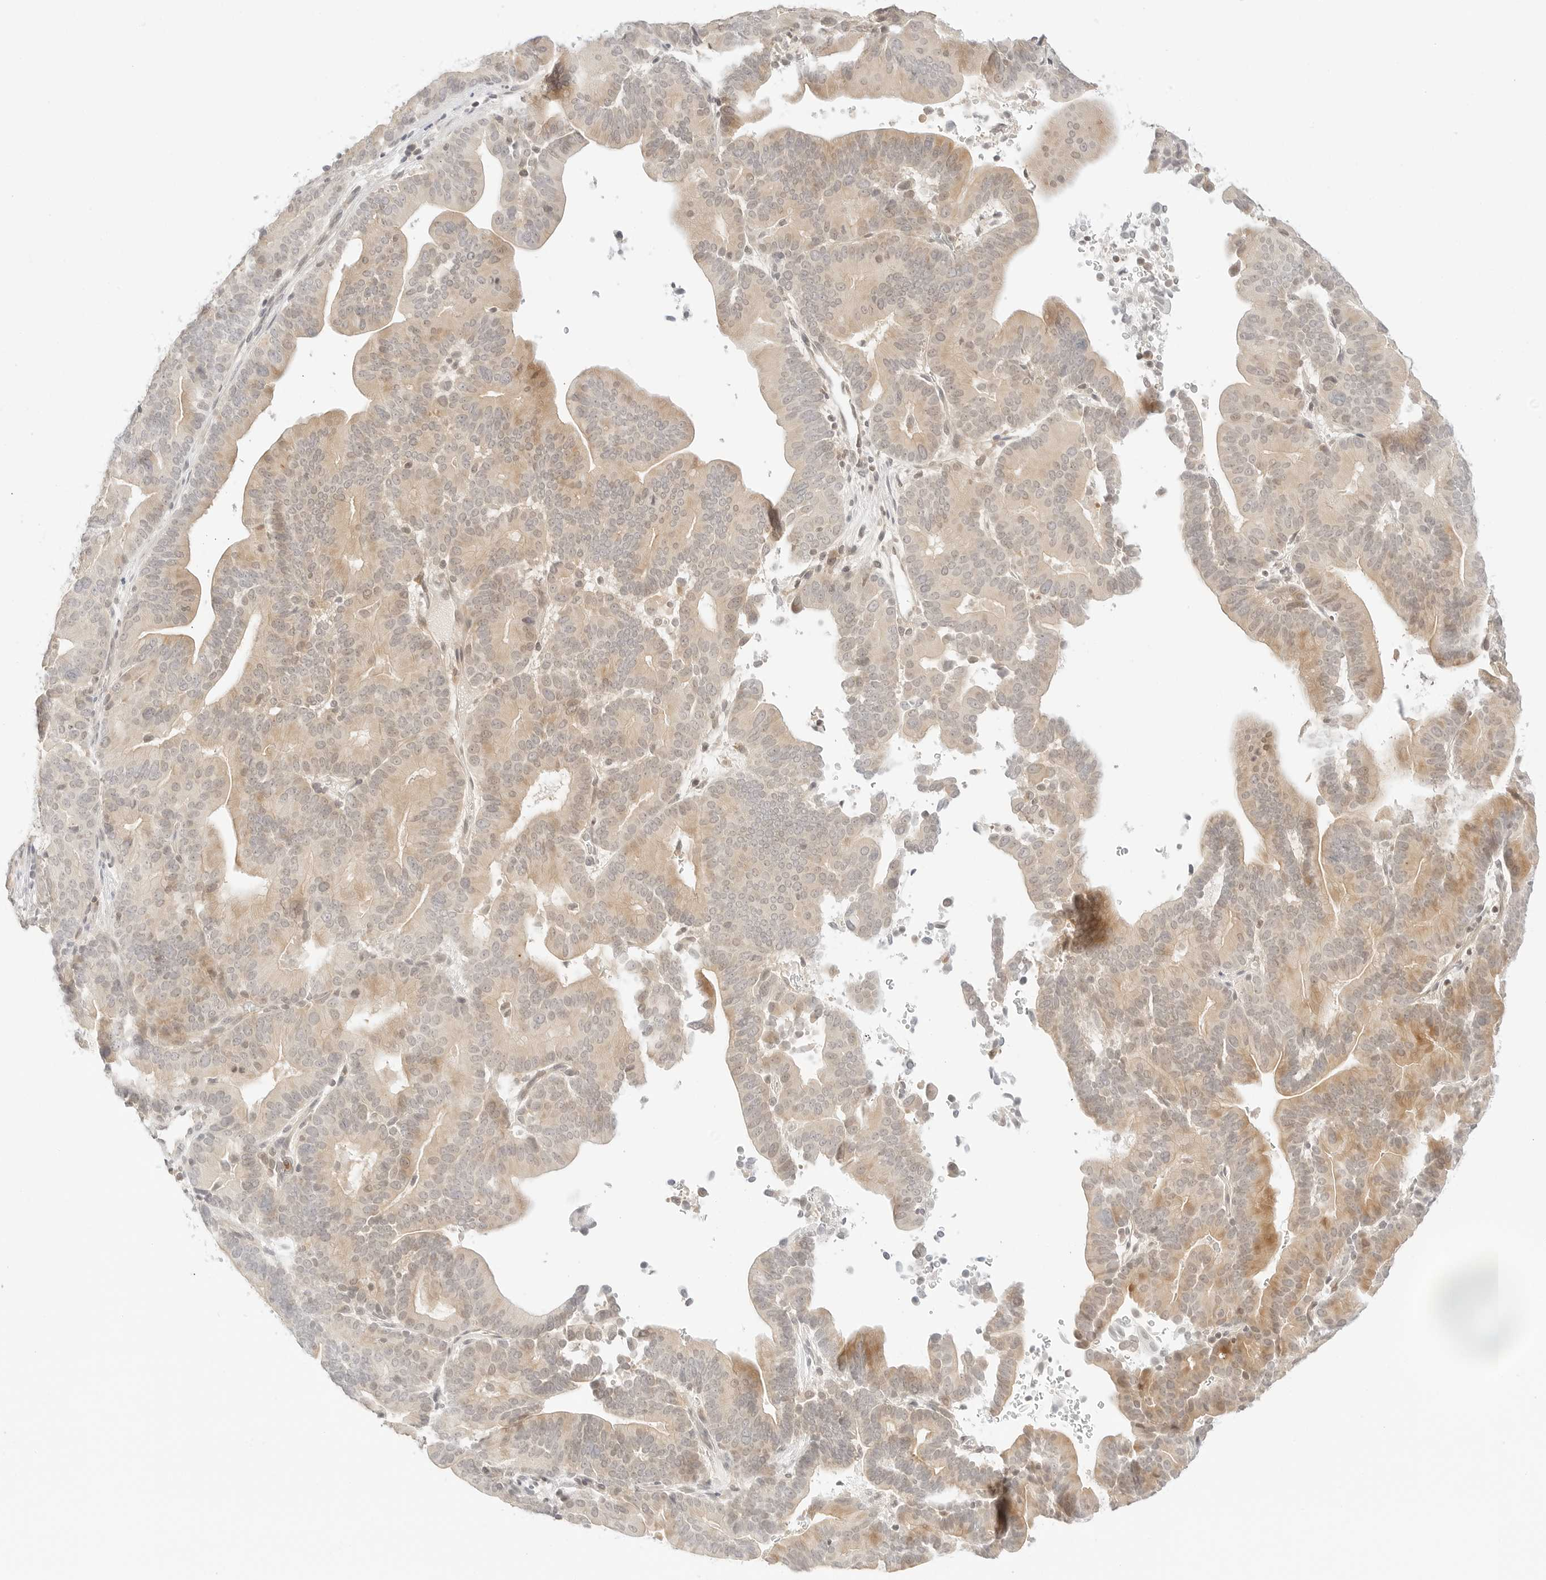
{"staining": {"intensity": "moderate", "quantity": "25%-75%", "location": "cytoplasmic/membranous"}, "tissue": "liver cancer", "cell_type": "Tumor cells", "image_type": "cancer", "snomed": [{"axis": "morphology", "description": "Cholangiocarcinoma"}, {"axis": "topography", "description": "Liver"}], "caption": "Immunohistochemistry histopathology image of neoplastic tissue: human liver cancer (cholangiocarcinoma) stained using immunohistochemistry demonstrates medium levels of moderate protein expression localized specifically in the cytoplasmic/membranous of tumor cells, appearing as a cytoplasmic/membranous brown color.", "gene": "GNAS", "patient": {"sex": "female", "age": 75}}